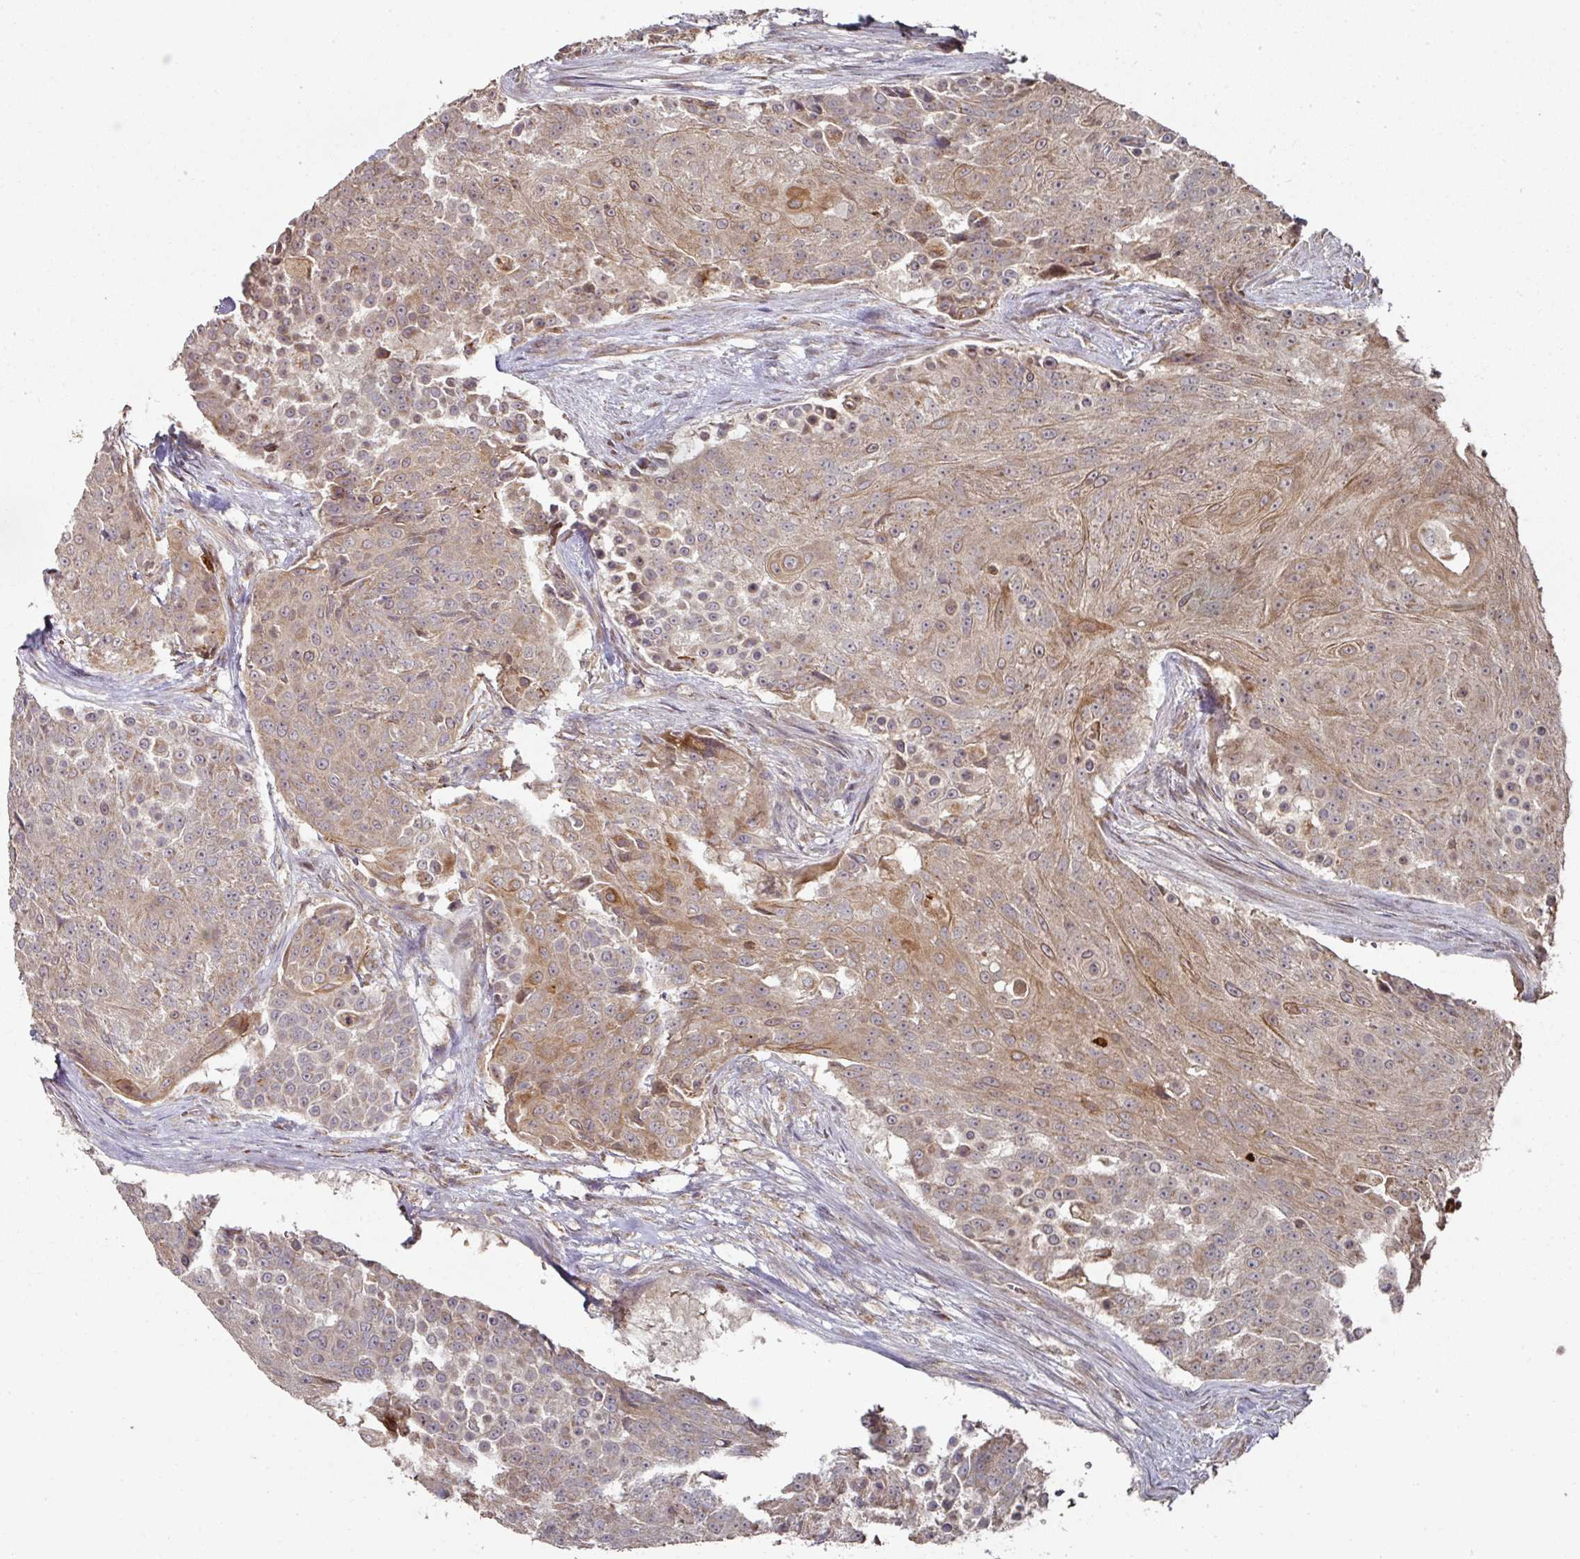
{"staining": {"intensity": "moderate", "quantity": ">75%", "location": "cytoplasmic/membranous"}, "tissue": "urothelial cancer", "cell_type": "Tumor cells", "image_type": "cancer", "snomed": [{"axis": "morphology", "description": "Urothelial carcinoma, High grade"}, {"axis": "topography", "description": "Urinary bladder"}], "caption": "Moderate cytoplasmic/membranous staining is identified in approximately >75% of tumor cells in urothelial cancer. (Stains: DAB (3,3'-diaminobenzidine) in brown, nuclei in blue, Microscopy: brightfield microscopy at high magnification).", "gene": "DNAJC7", "patient": {"sex": "female", "age": 63}}